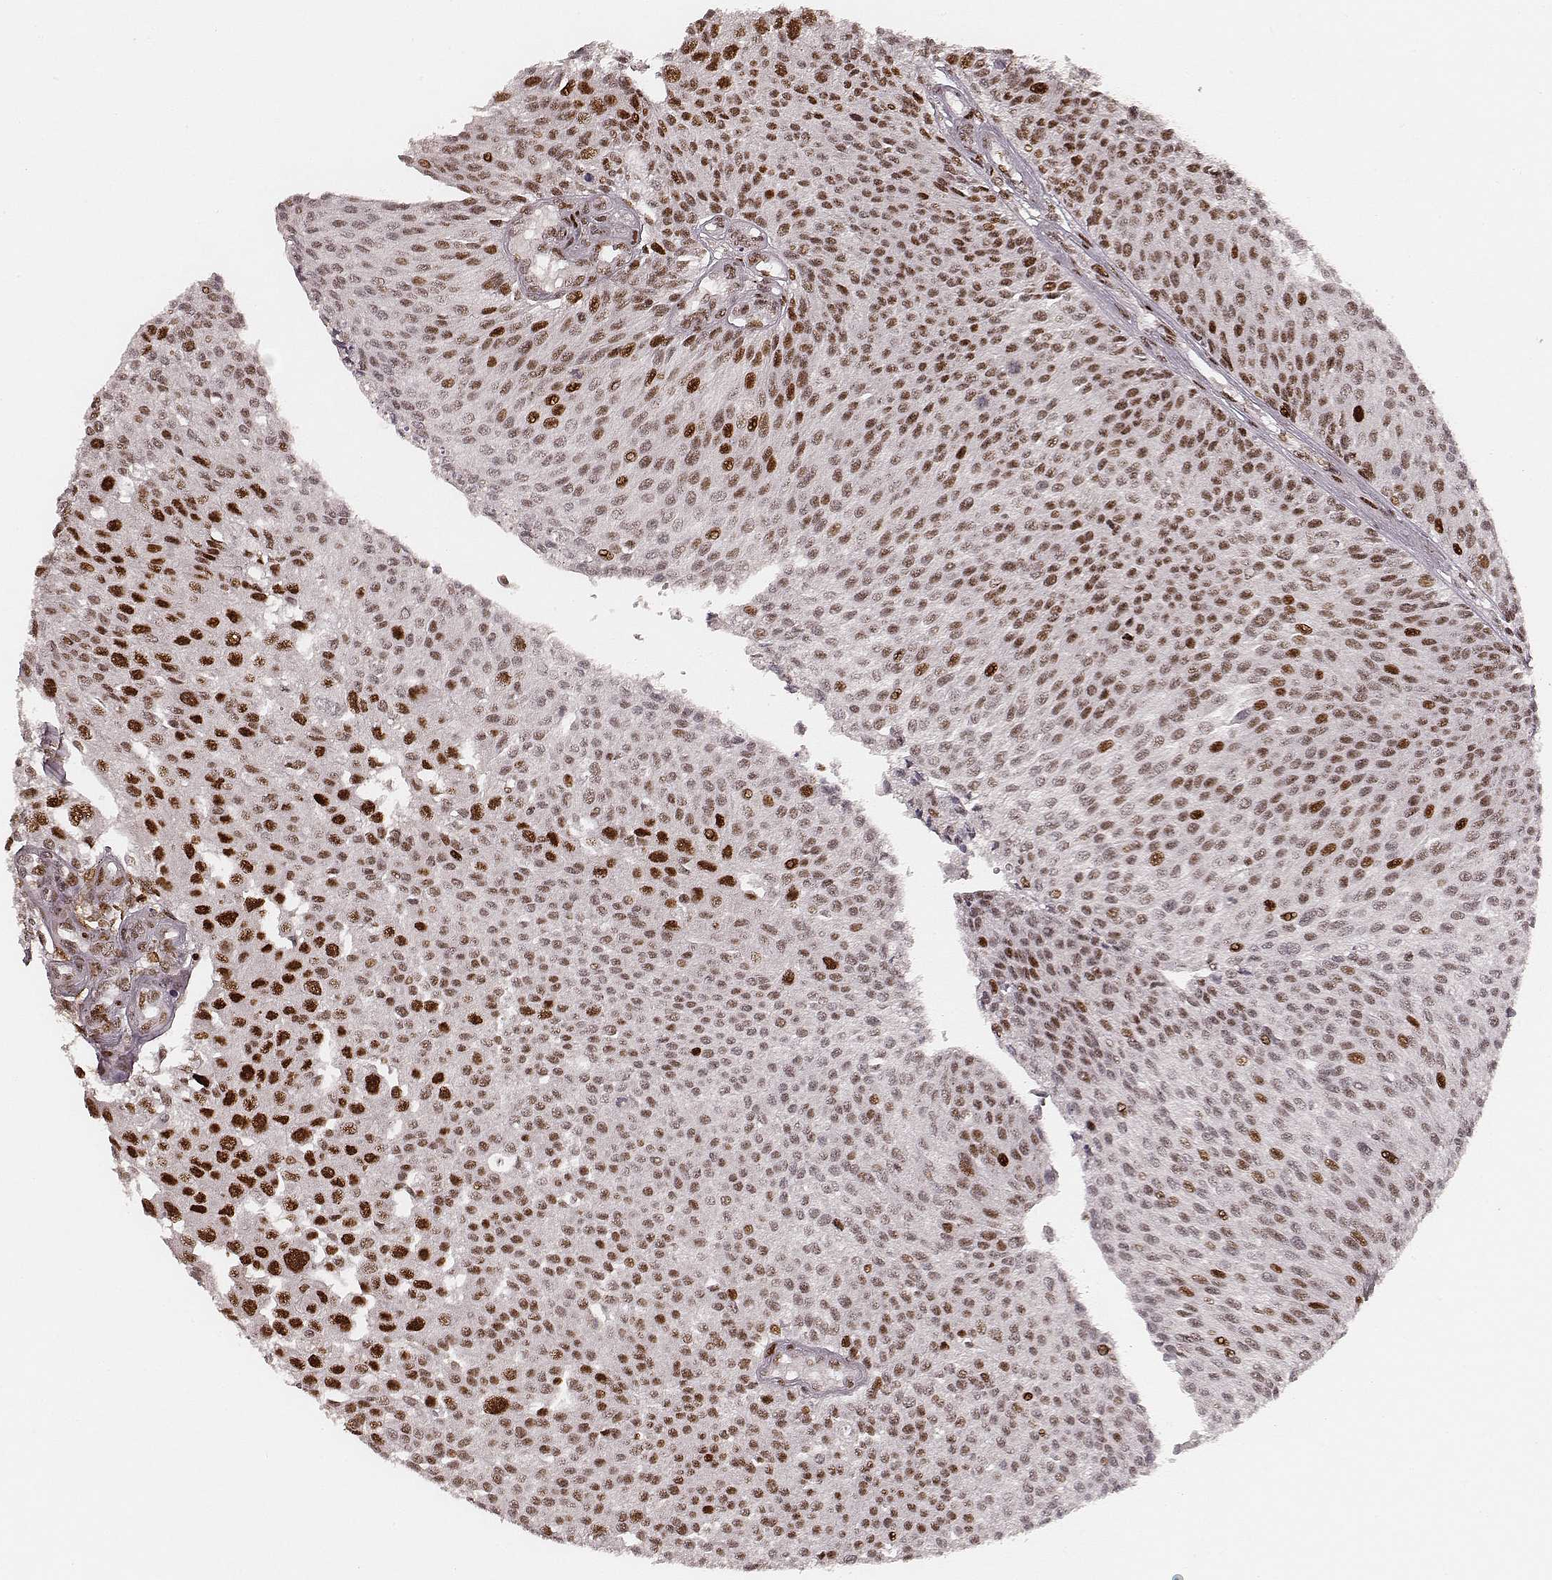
{"staining": {"intensity": "strong", "quantity": ">75%", "location": "nuclear"}, "tissue": "urothelial cancer", "cell_type": "Tumor cells", "image_type": "cancer", "snomed": [{"axis": "morphology", "description": "Urothelial carcinoma, NOS"}, {"axis": "topography", "description": "Urinary bladder"}], "caption": "This is a micrograph of IHC staining of transitional cell carcinoma, which shows strong staining in the nuclear of tumor cells.", "gene": "HNRNPC", "patient": {"sex": "male", "age": 55}}